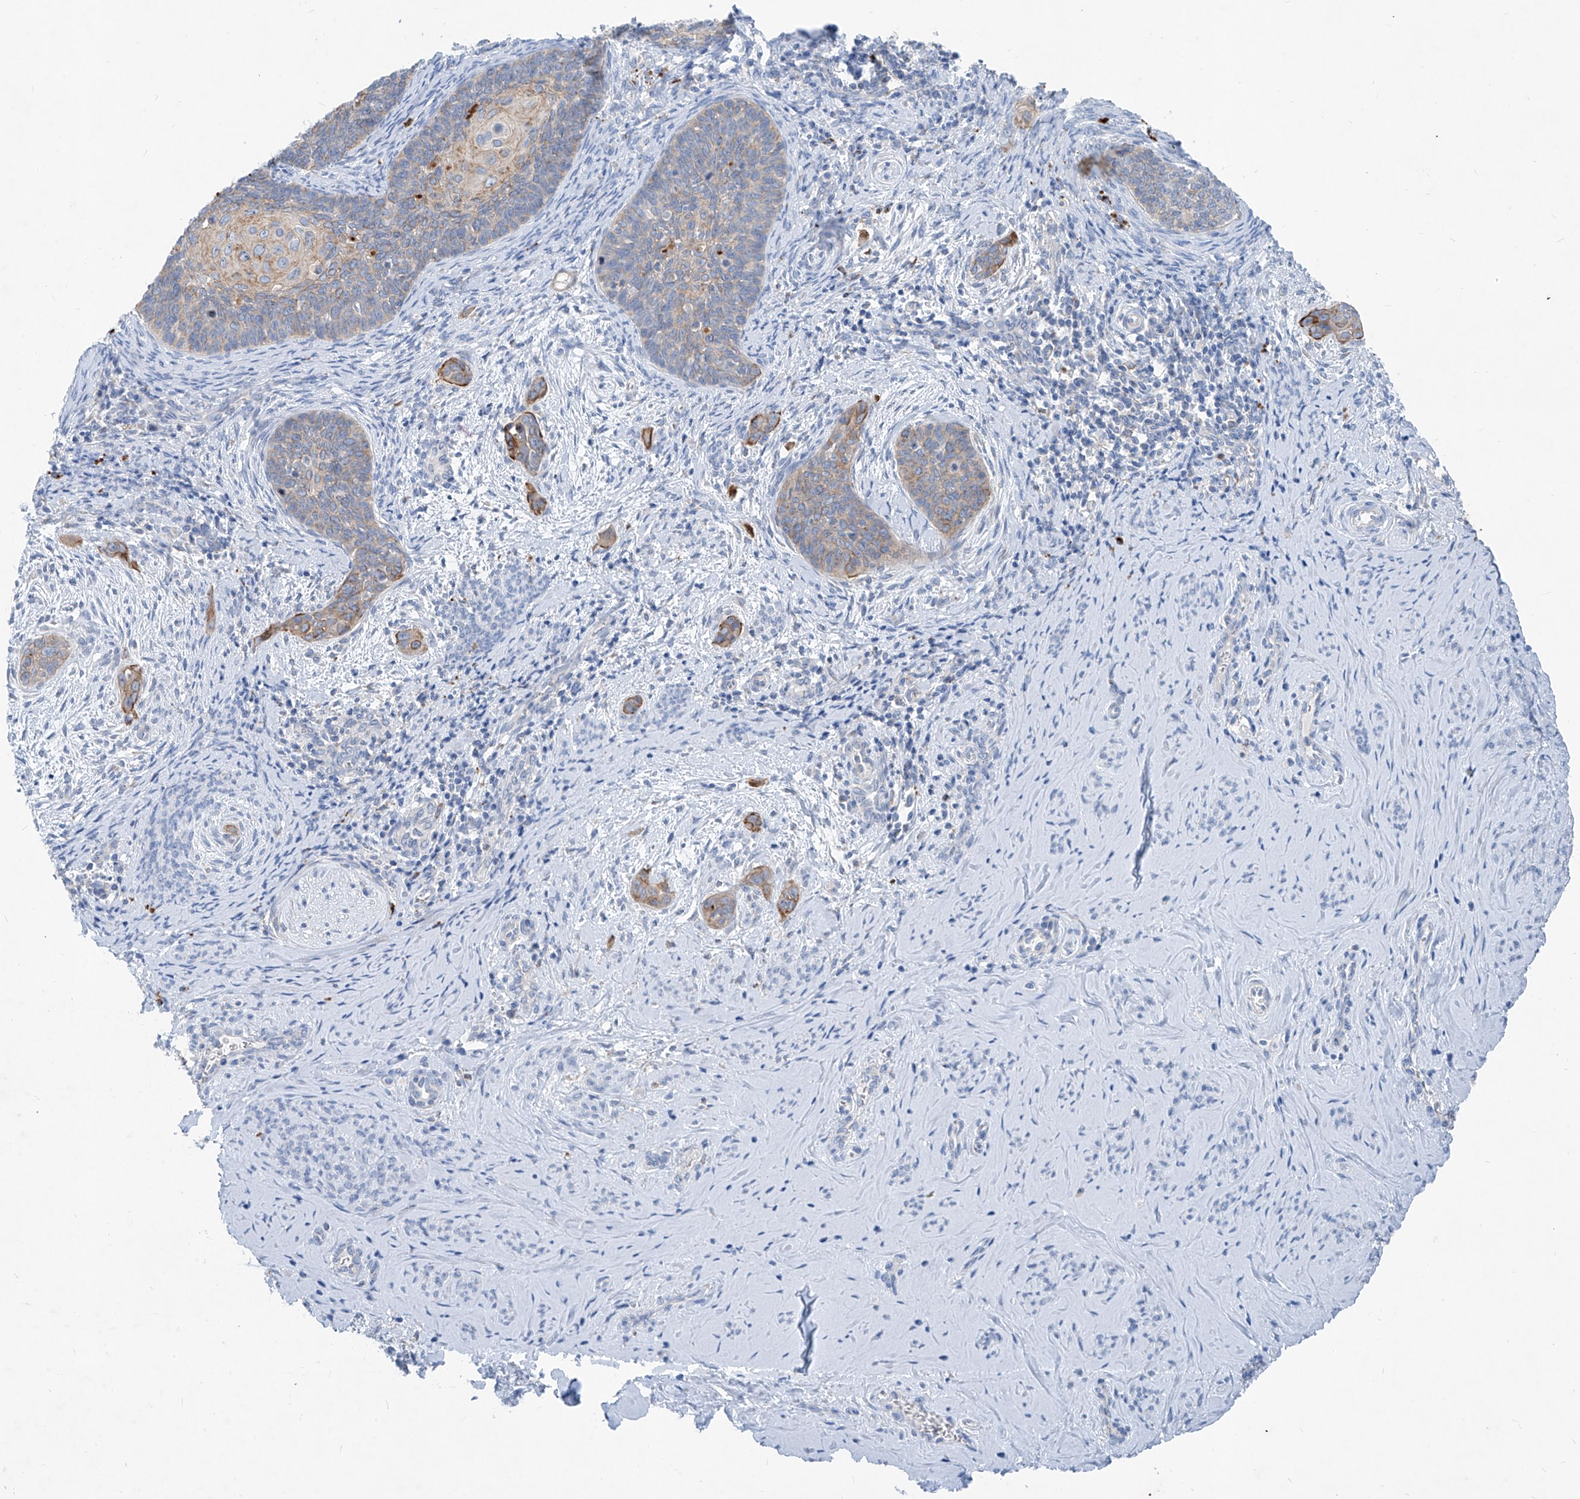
{"staining": {"intensity": "moderate", "quantity": "<25%", "location": "cytoplasmic/membranous"}, "tissue": "cervical cancer", "cell_type": "Tumor cells", "image_type": "cancer", "snomed": [{"axis": "morphology", "description": "Squamous cell carcinoma, NOS"}, {"axis": "topography", "description": "Cervix"}], "caption": "A histopathology image showing moderate cytoplasmic/membranous positivity in about <25% of tumor cells in cervical cancer, as visualized by brown immunohistochemical staining.", "gene": "GPR137C", "patient": {"sex": "female", "age": 33}}